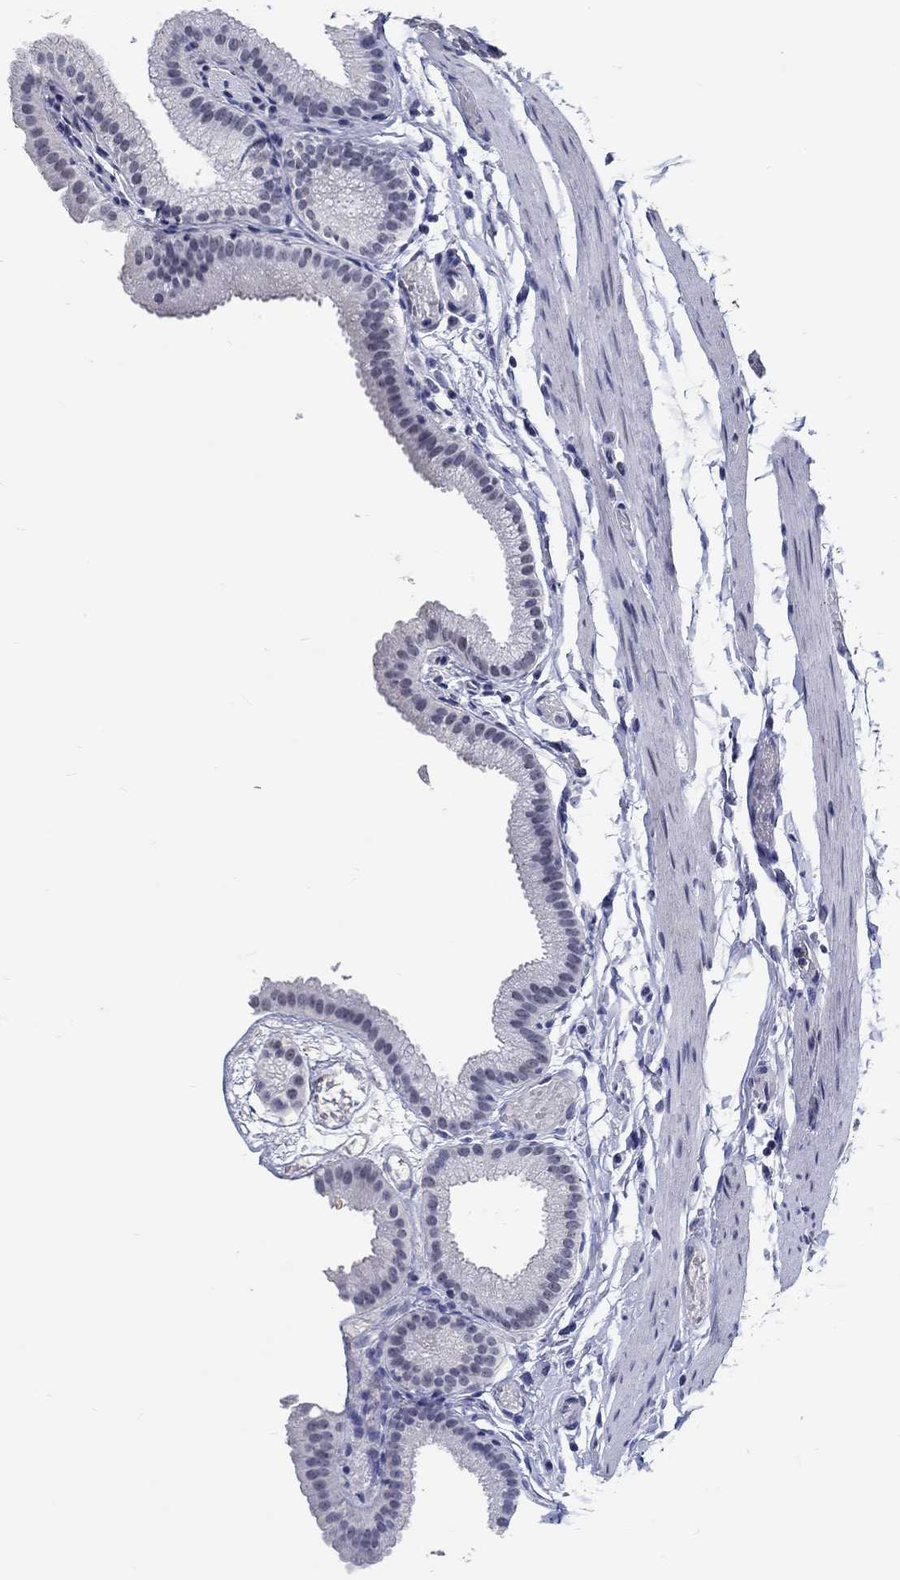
{"staining": {"intensity": "negative", "quantity": "none", "location": "none"}, "tissue": "gallbladder", "cell_type": "Glandular cells", "image_type": "normal", "snomed": [{"axis": "morphology", "description": "Normal tissue, NOS"}, {"axis": "topography", "description": "Gallbladder"}], "caption": "A photomicrograph of gallbladder stained for a protein exhibits no brown staining in glandular cells.", "gene": "GRIN1", "patient": {"sex": "female", "age": 45}}